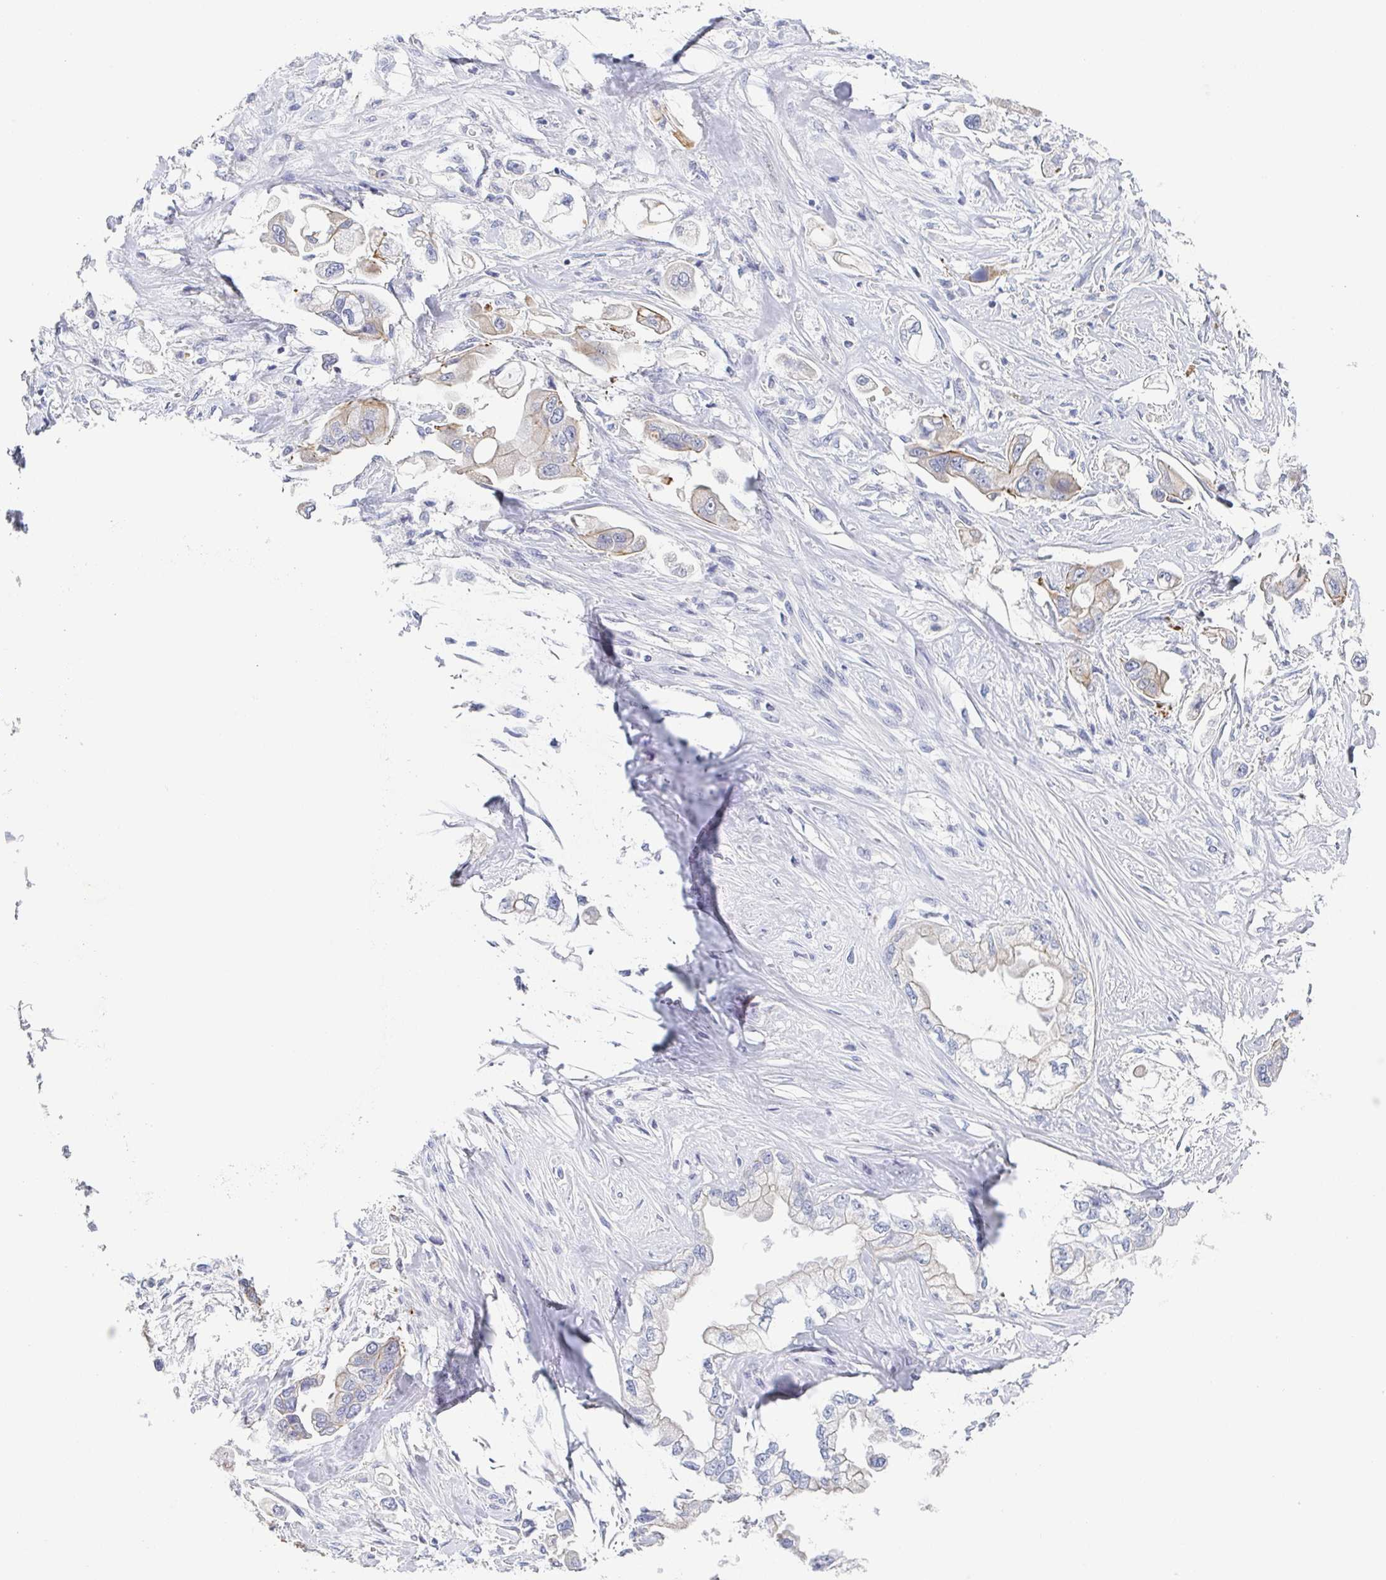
{"staining": {"intensity": "weak", "quantity": "<25%", "location": "cytoplasmic/membranous"}, "tissue": "stomach cancer", "cell_type": "Tumor cells", "image_type": "cancer", "snomed": [{"axis": "morphology", "description": "Adenocarcinoma, NOS"}, {"axis": "topography", "description": "Stomach"}], "caption": "An immunohistochemistry photomicrograph of stomach cancer (adenocarcinoma) is shown. There is no staining in tumor cells of stomach cancer (adenocarcinoma).", "gene": "RHOV", "patient": {"sex": "male", "age": 62}}